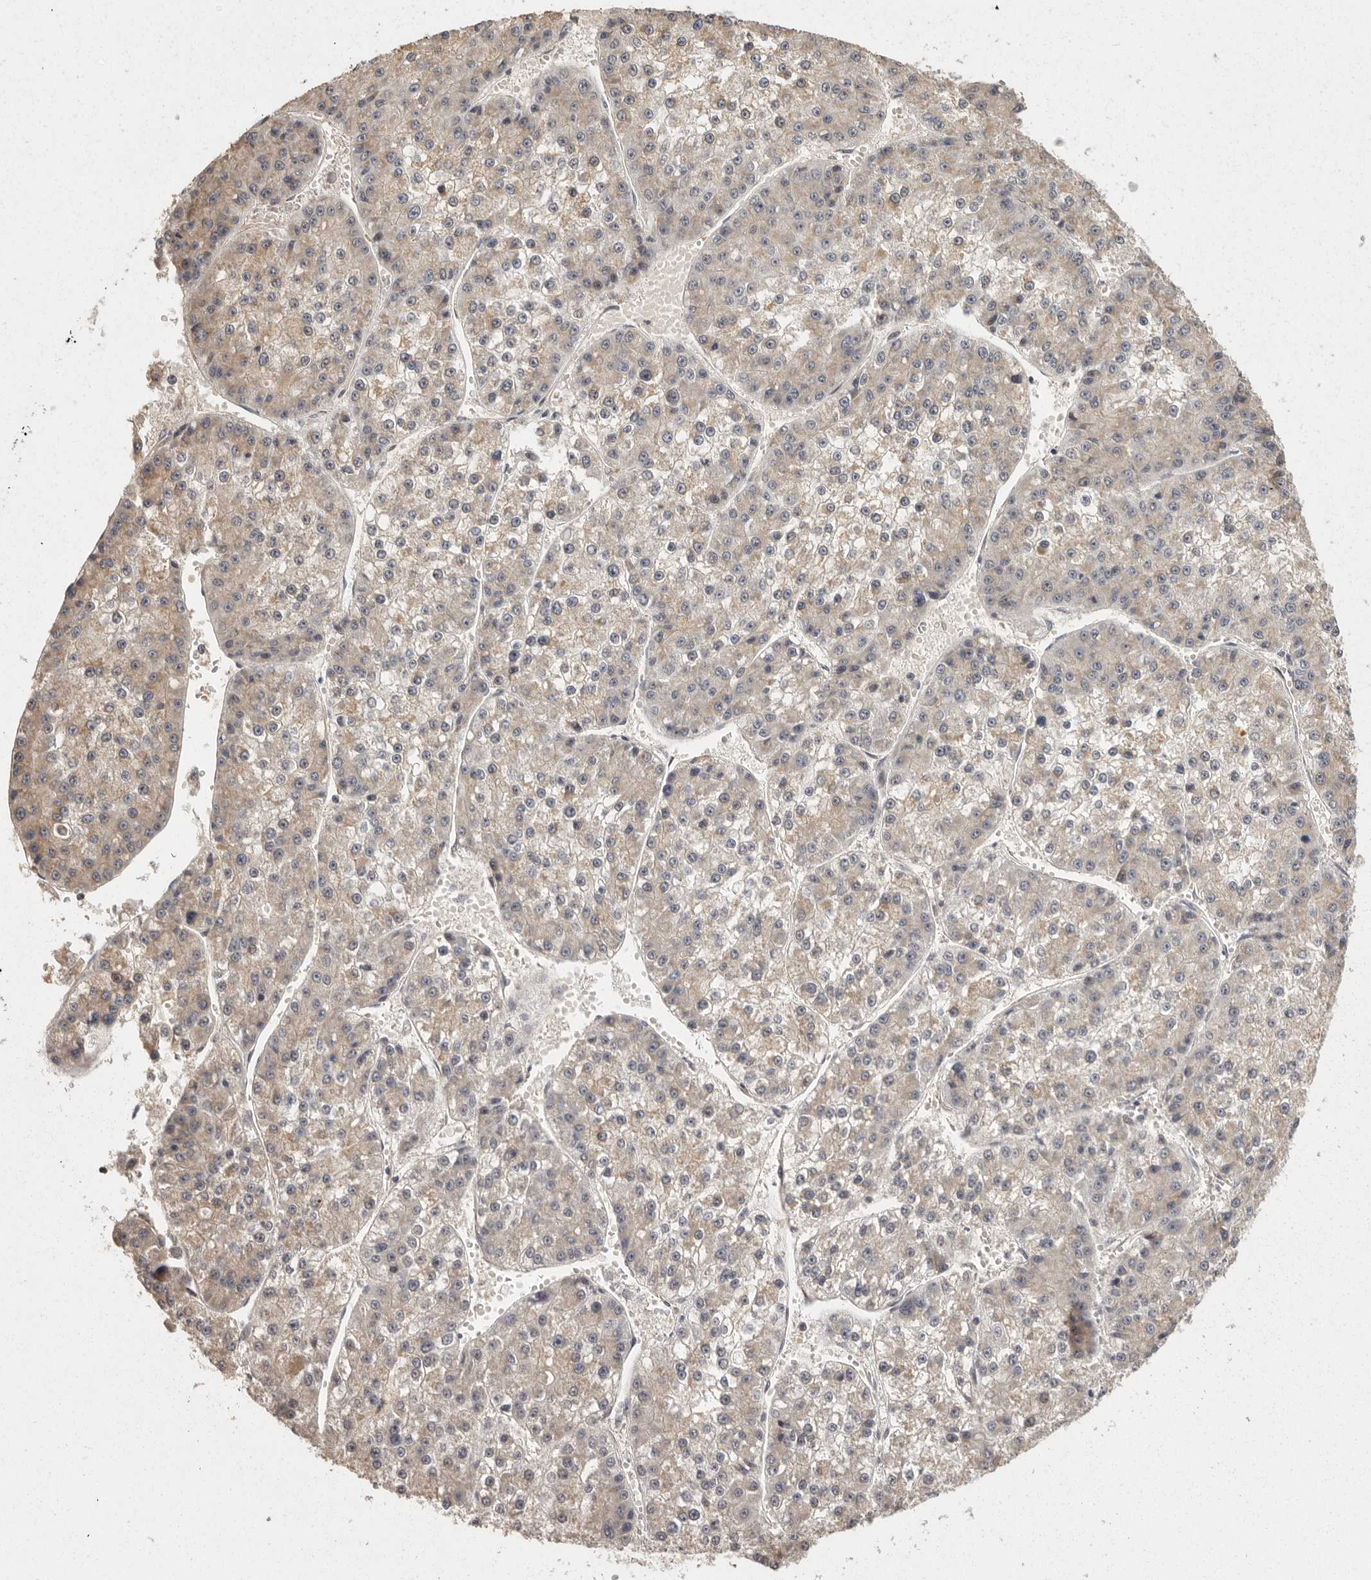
{"staining": {"intensity": "weak", "quantity": "<25%", "location": "cytoplasmic/membranous"}, "tissue": "liver cancer", "cell_type": "Tumor cells", "image_type": "cancer", "snomed": [{"axis": "morphology", "description": "Carcinoma, Hepatocellular, NOS"}, {"axis": "topography", "description": "Liver"}], "caption": "Liver hepatocellular carcinoma was stained to show a protein in brown. There is no significant positivity in tumor cells. The staining is performed using DAB brown chromogen with nuclei counter-stained in using hematoxylin.", "gene": "BAIAP2", "patient": {"sex": "female", "age": 73}}